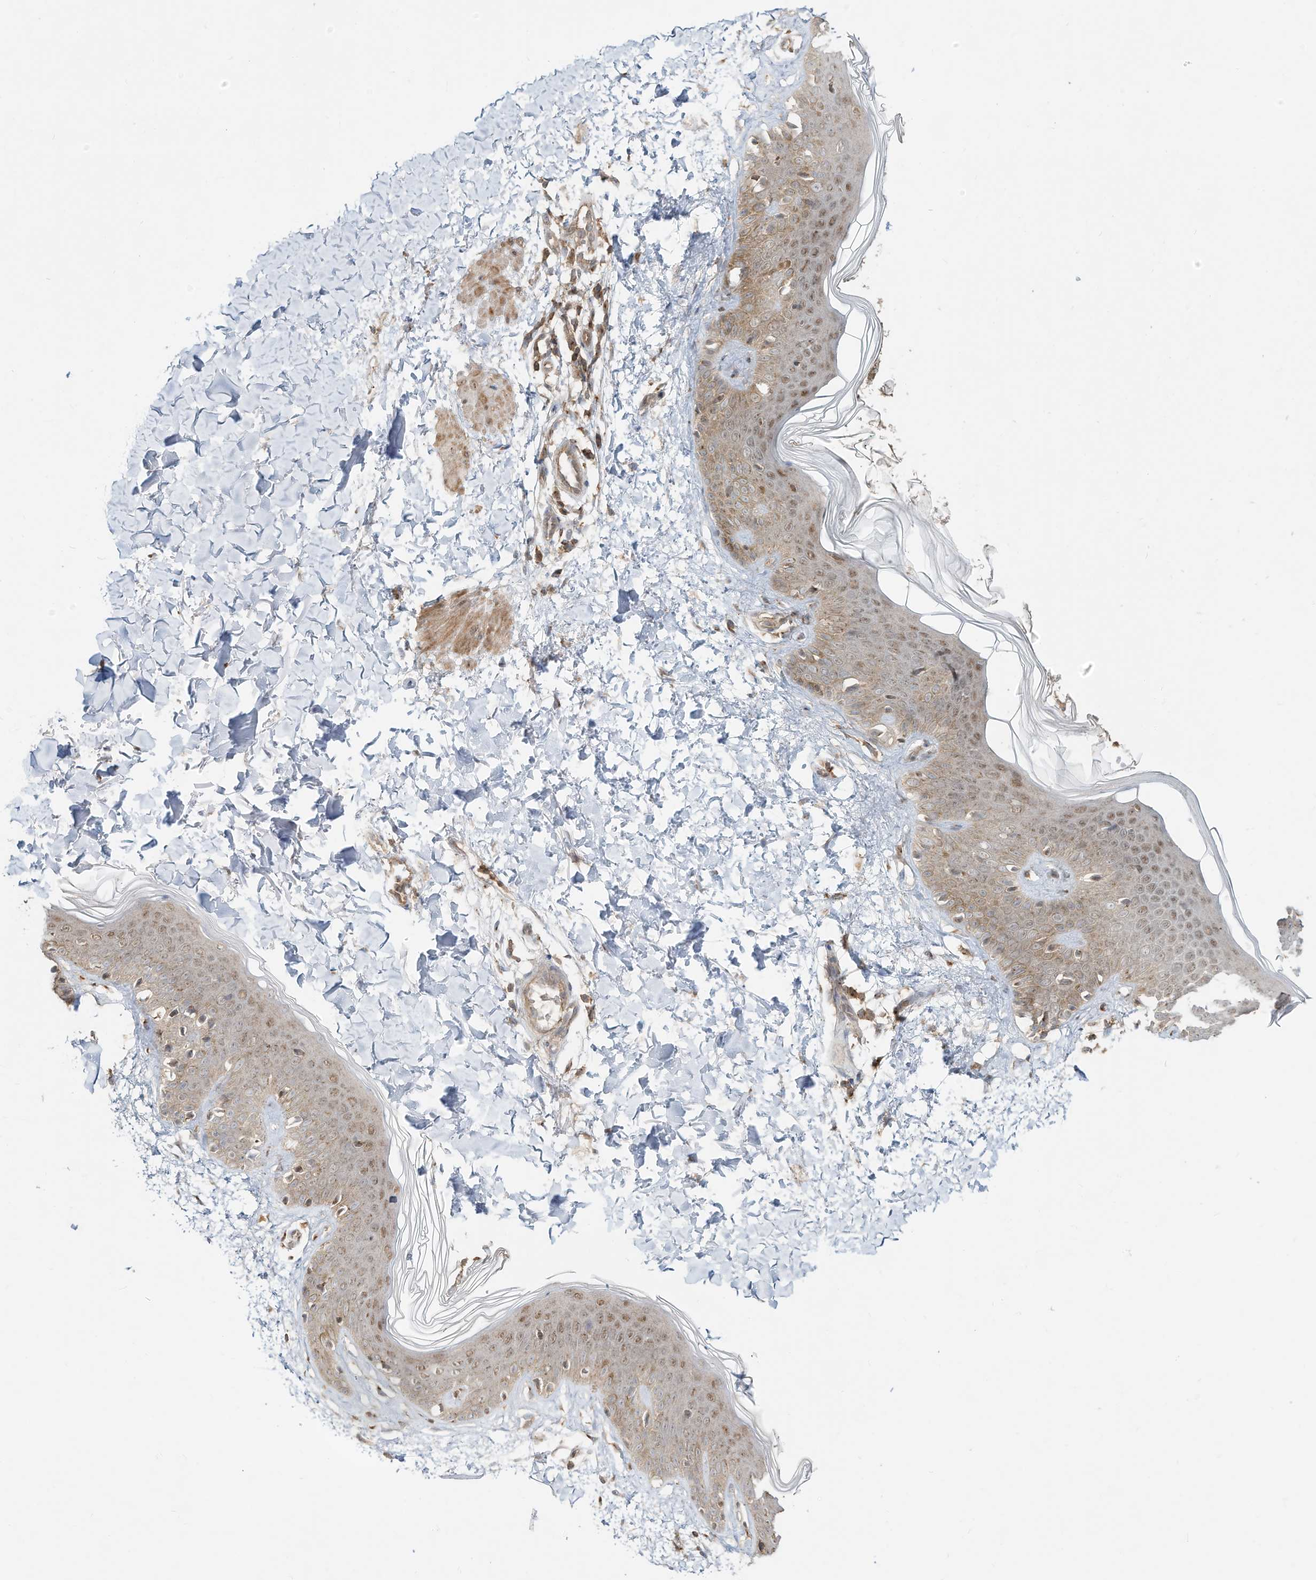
{"staining": {"intensity": "moderate", "quantity": ">75%", "location": "cytoplasmic/membranous,nuclear"}, "tissue": "skin", "cell_type": "Fibroblasts", "image_type": "normal", "snomed": [{"axis": "morphology", "description": "Normal tissue, NOS"}, {"axis": "topography", "description": "Skin"}], "caption": "Moderate cytoplasmic/membranous,nuclear protein staining is seen in approximately >75% of fibroblasts in skin.", "gene": "CUX1", "patient": {"sex": "male", "age": 37}}